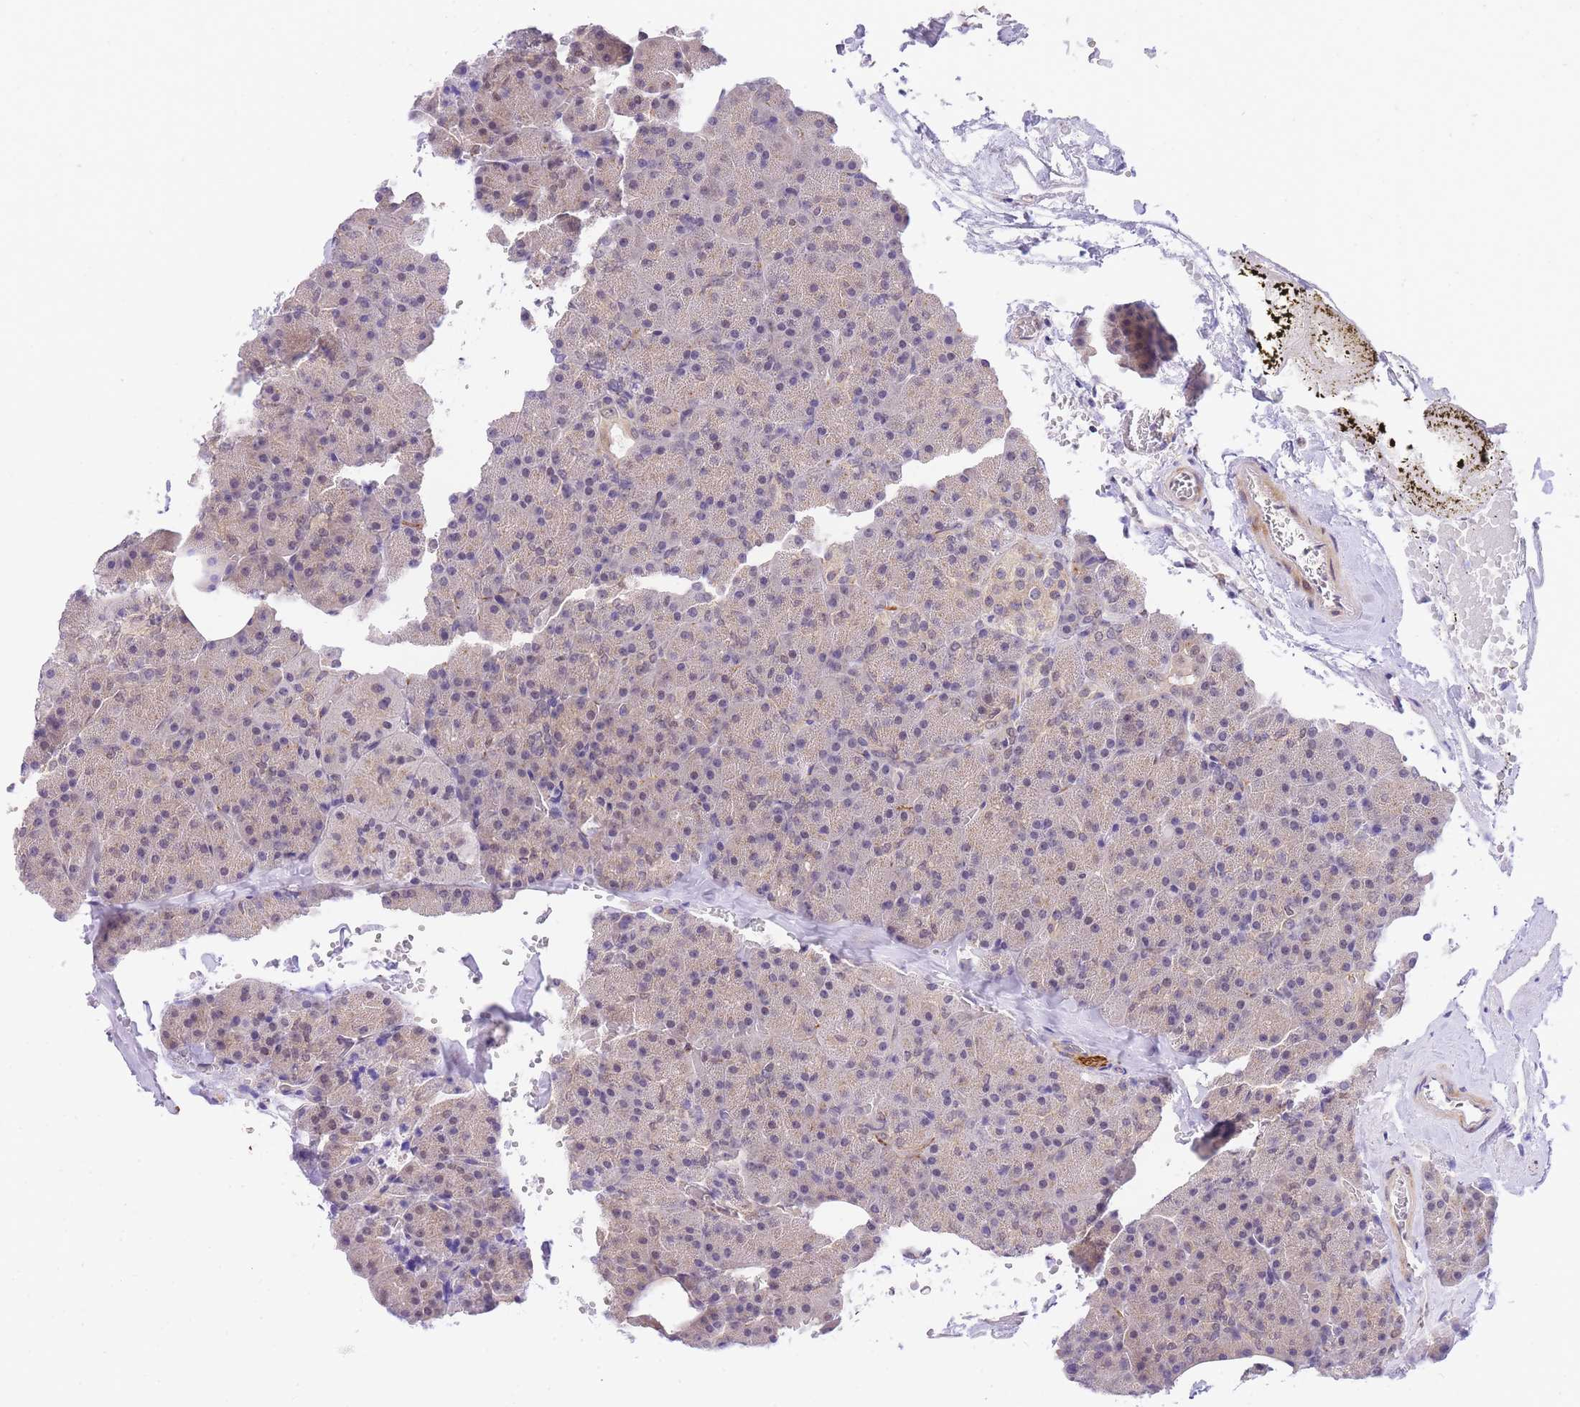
{"staining": {"intensity": "negative", "quantity": "none", "location": "none"}, "tissue": "pancreas", "cell_type": "Exocrine glandular cells", "image_type": "normal", "snomed": [{"axis": "morphology", "description": "Normal tissue, NOS"}, {"axis": "morphology", "description": "Carcinoid, malignant, NOS"}, {"axis": "topography", "description": "Pancreas"}], "caption": "Exocrine glandular cells show no significant protein staining in normal pancreas.", "gene": "S100PBP", "patient": {"sex": "female", "age": 35}}